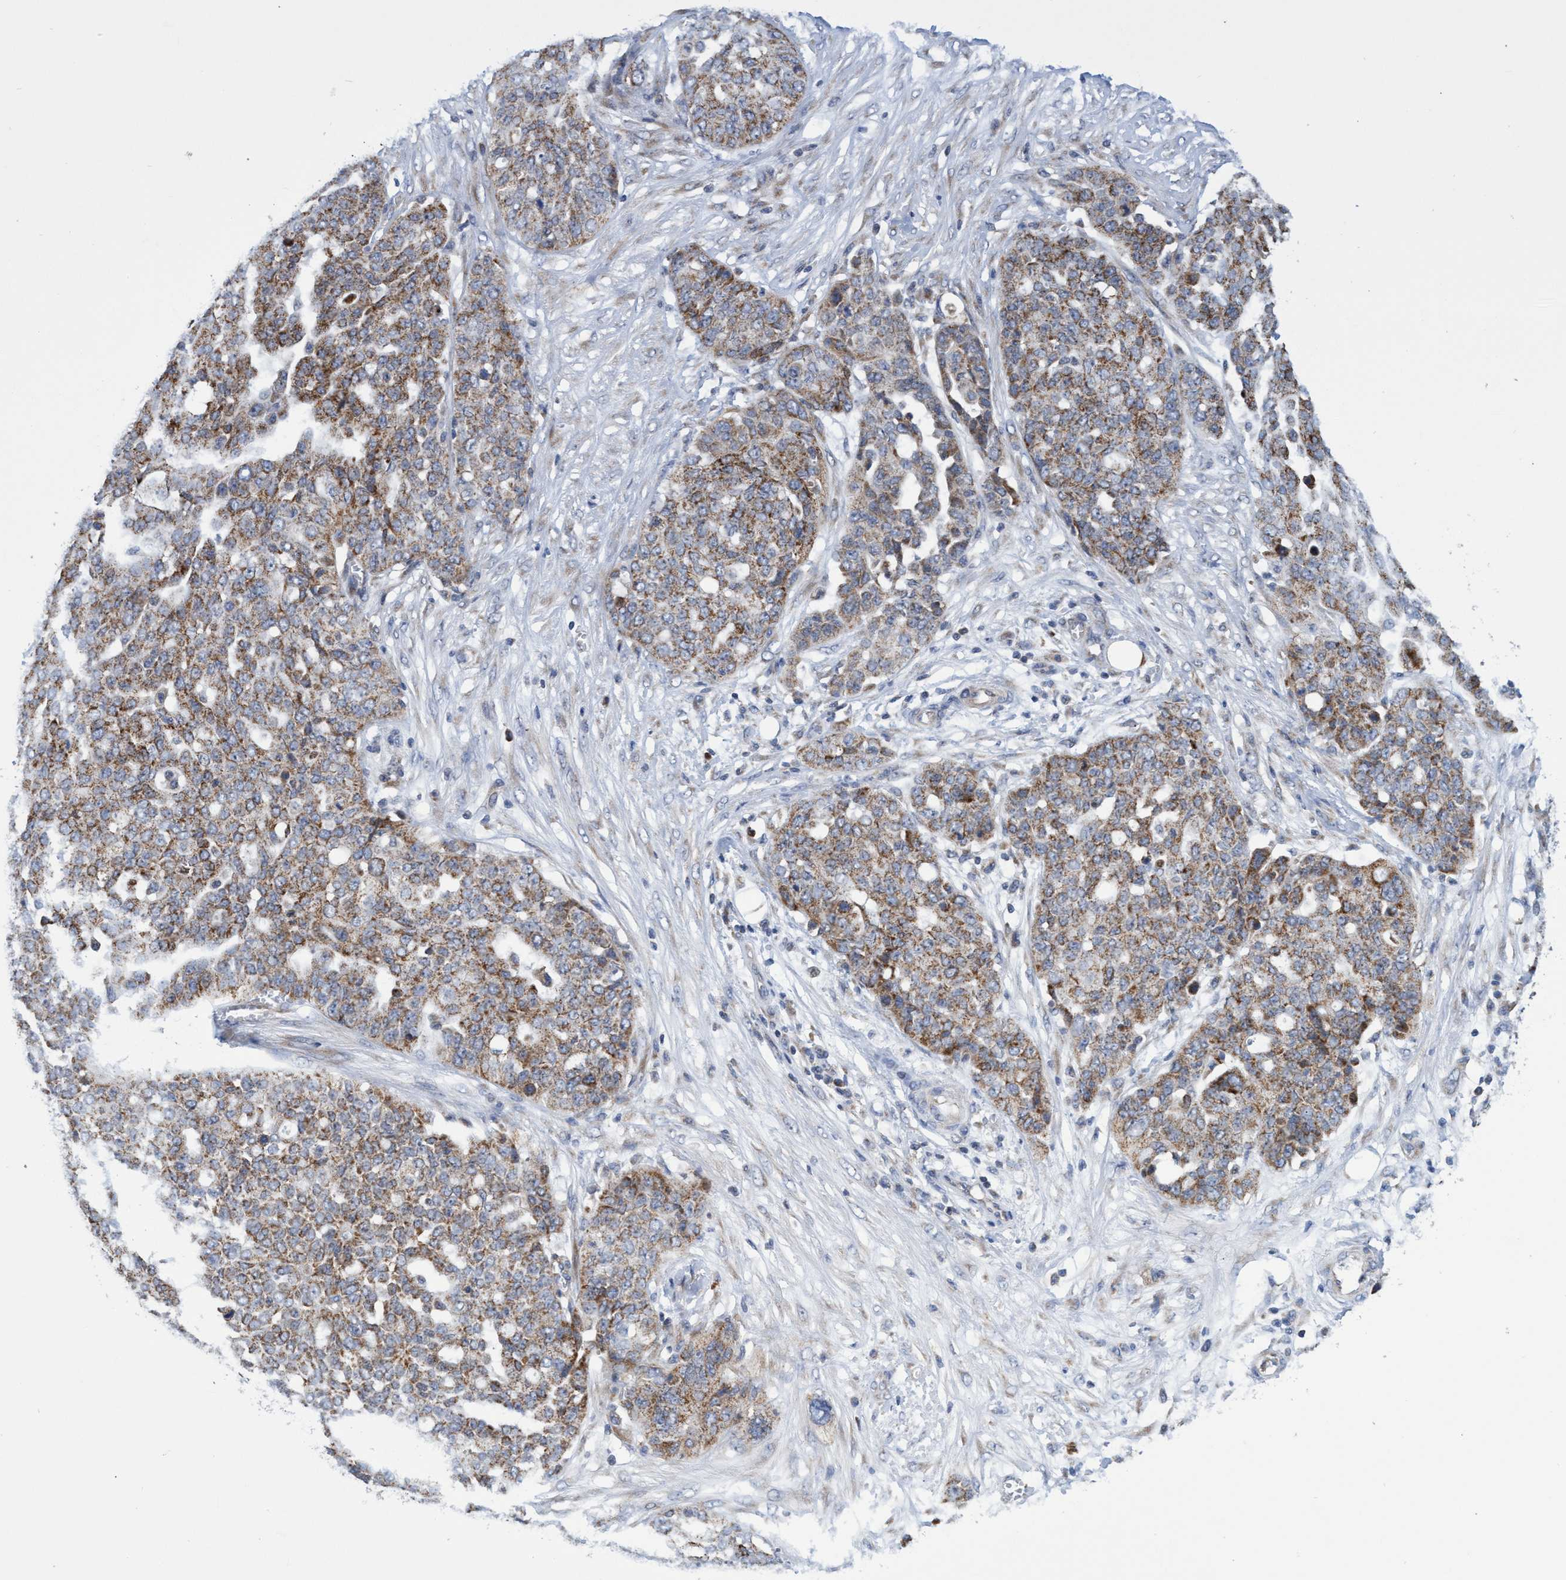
{"staining": {"intensity": "moderate", "quantity": ">75%", "location": "cytoplasmic/membranous"}, "tissue": "ovarian cancer", "cell_type": "Tumor cells", "image_type": "cancer", "snomed": [{"axis": "morphology", "description": "Cystadenocarcinoma, serous, NOS"}, {"axis": "topography", "description": "Soft tissue"}, {"axis": "topography", "description": "Ovary"}], "caption": "Ovarian serous cystadenocarcinoma tissue demonstrates moderate cytoplasmic/membranous expression in approximately >75% of tumor cells, visualized by immunohistochemistry.", "gene": "NAT16", "patient": {"sex": "female", "age": 57}}